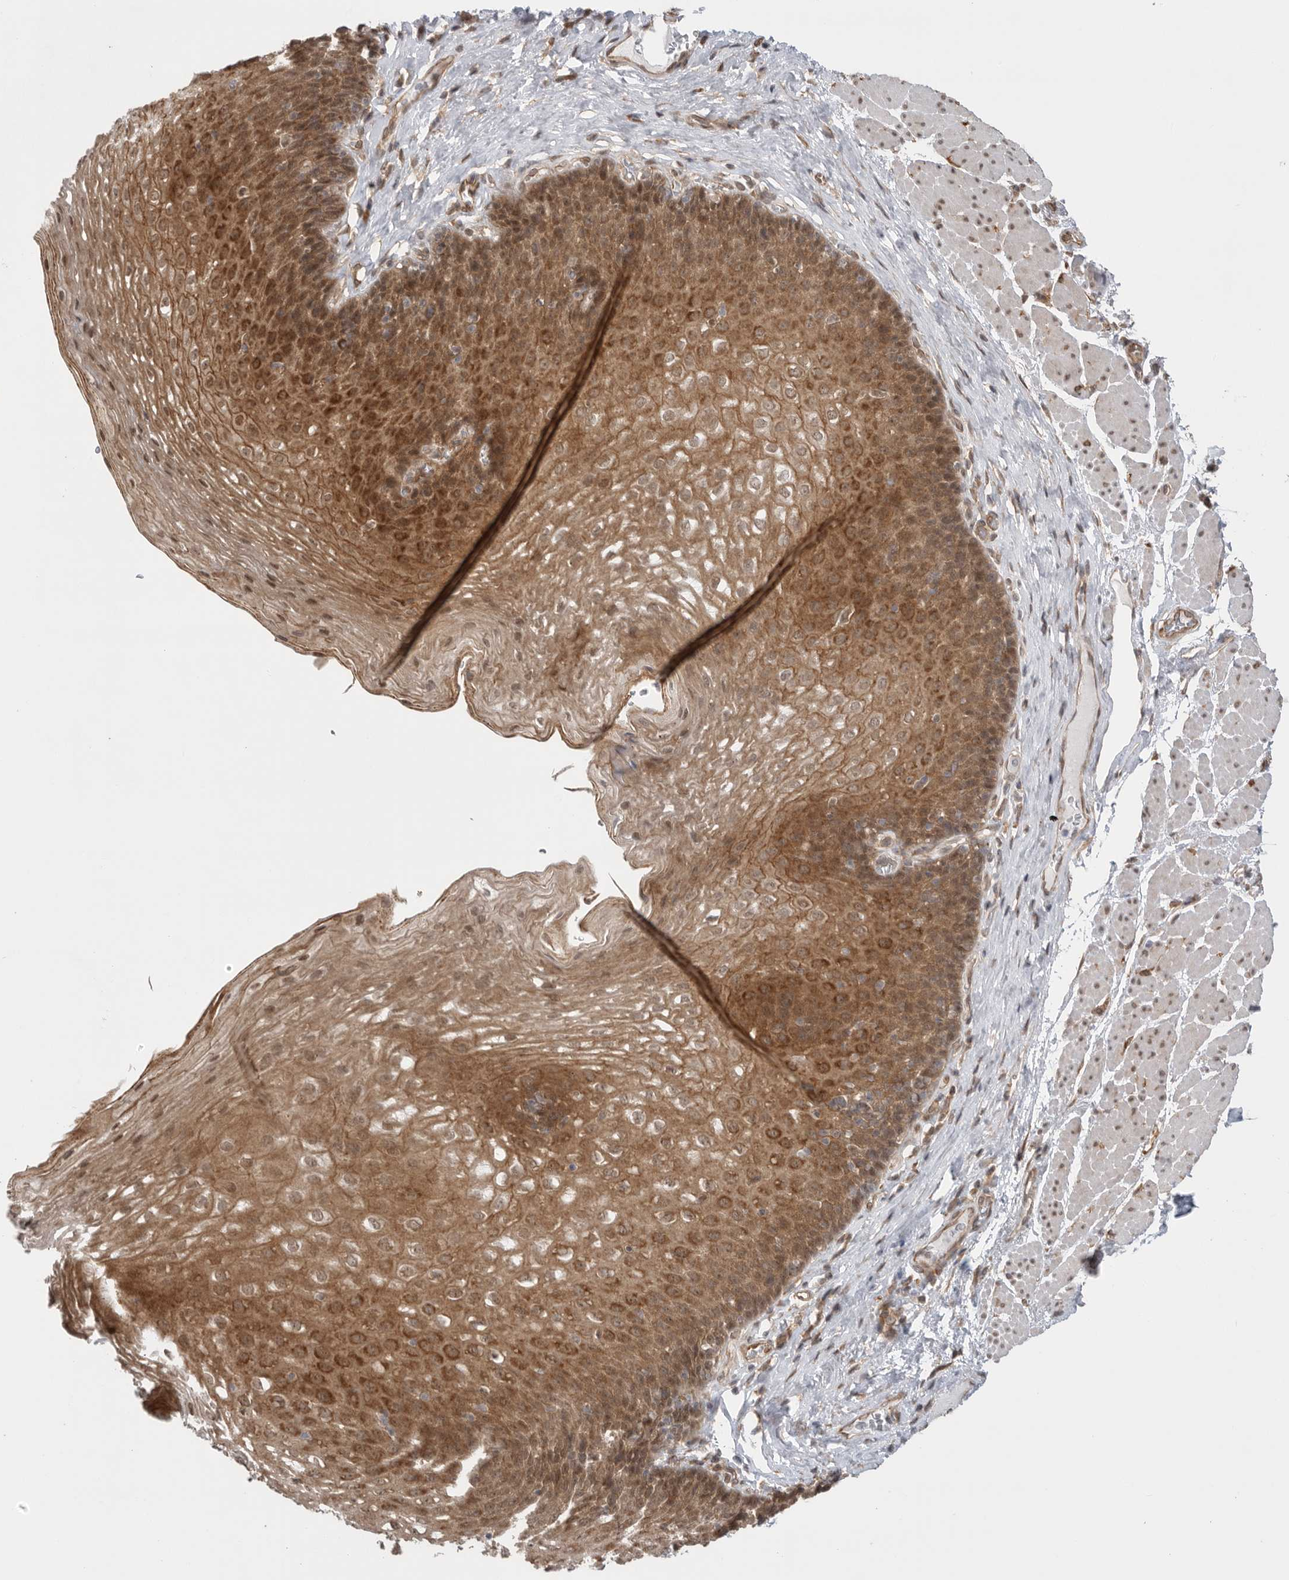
{"staining": {"intensity": "moderate", "quantity": ">75%", "location": "cytoplasmic/membranous"}, "tissue": "esophagus", "cell_type": "Squamous epithelial cells", "image_type": "normal", "snomed": [{"axis": "morphology", "description": "Normal tissue, NOS"}, {"axis": "topography", "description": "Esophagus"}], "caption": "Esophagus stained for a protein displays moderate cytoplasmic/membranous positivity in squamous epithelial cells. Immunohistochemistry stains the protein of interest in brown and the nuclei are stained blue.", "gene": "VPS50", "patient": {"sex": "female", "age": 66}}